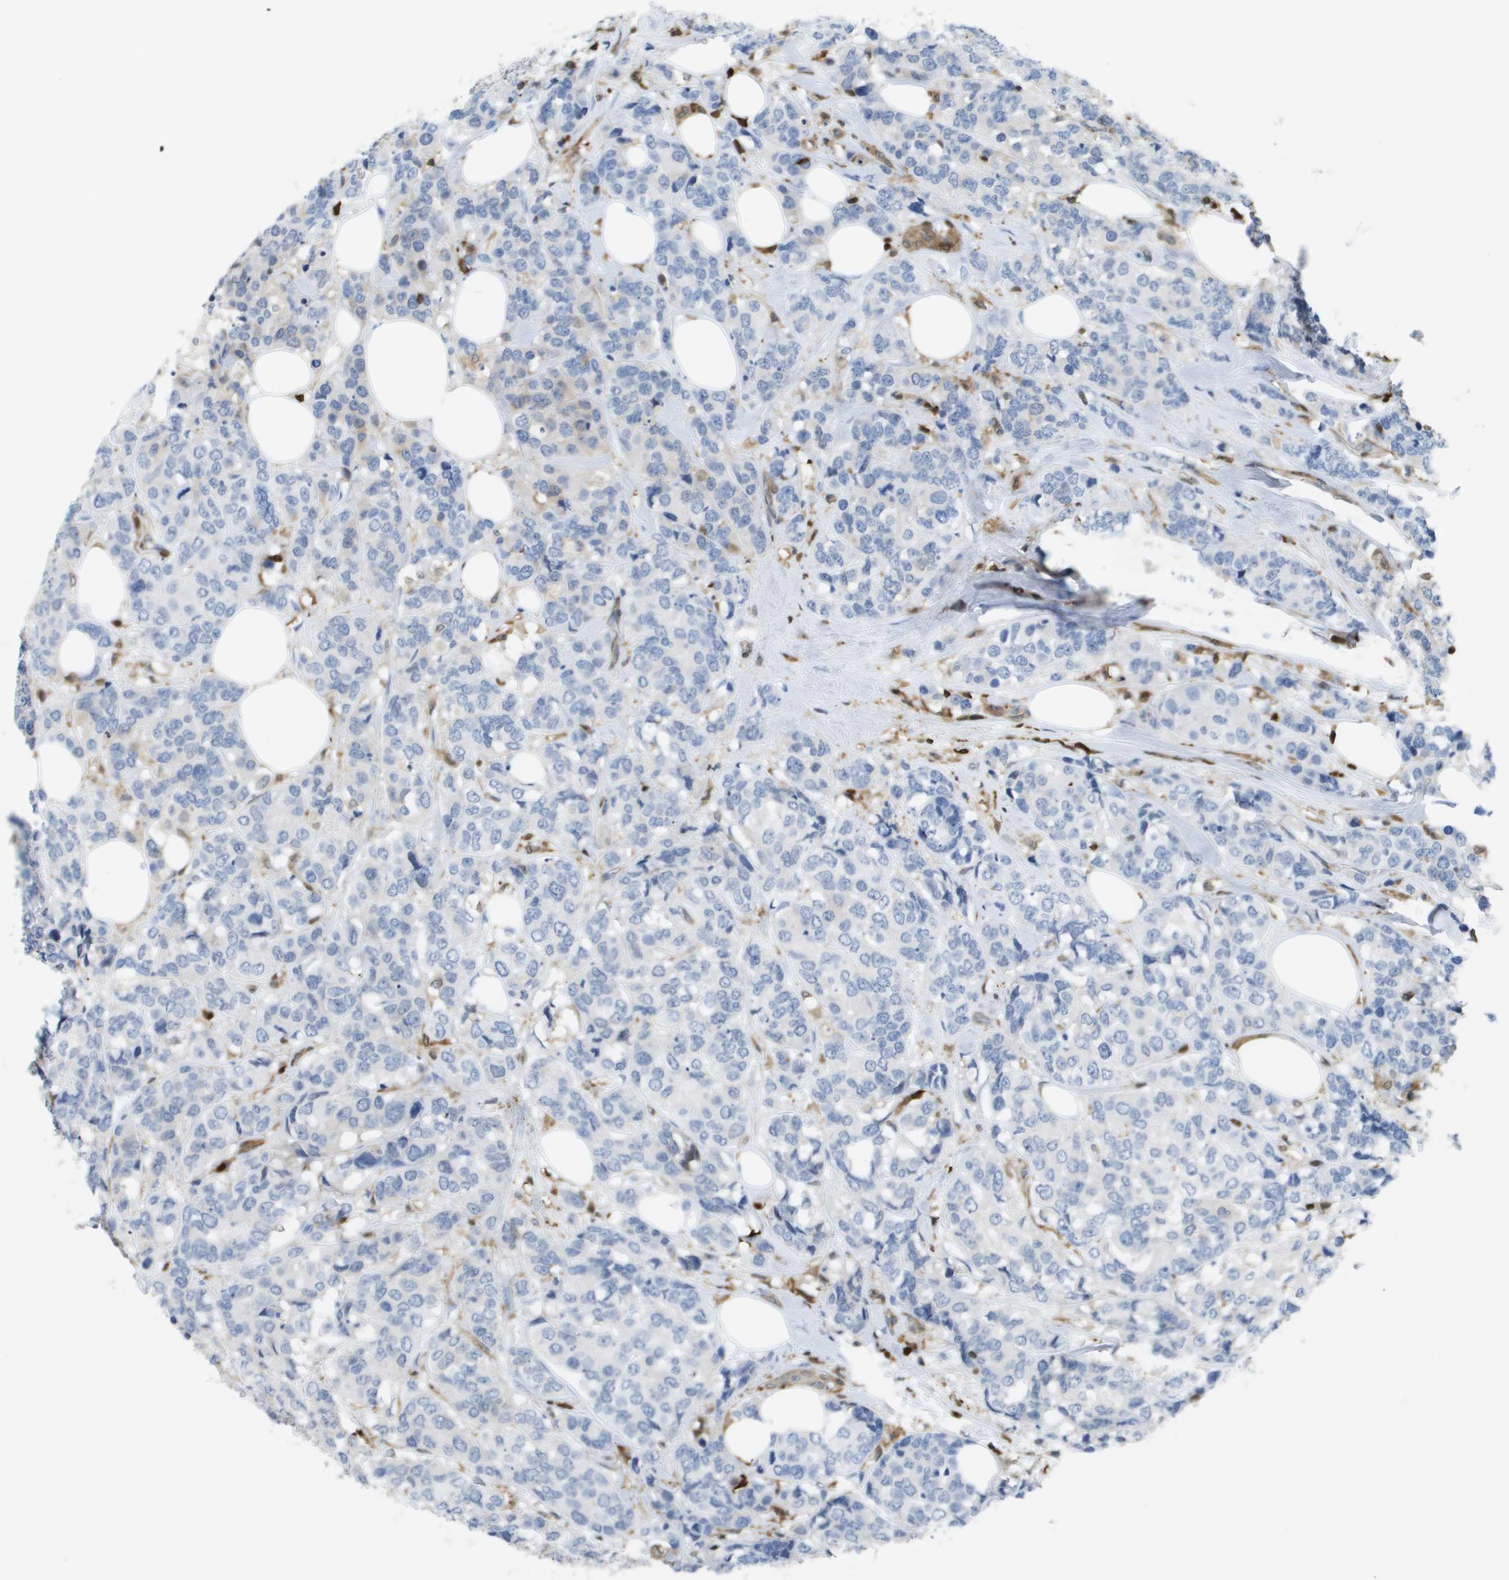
{"staining": {"intensity": "negative", "quantity": "none", "location": "none"}, "tissue": "breast cancer", "cell_type": "Tumor cells", "image_type": "cancer", "snomed": [{"axis": "morphology", "description": "Lobular carcinoma"}, {"axis": "topography", "description": "Breast"}], "caption": "IHC of breast cancer (lobular carcinoma) reveals no positivity in tumor cells.", "gene": "DOCK5", "patient": {"sex": "female", "age": 59}}